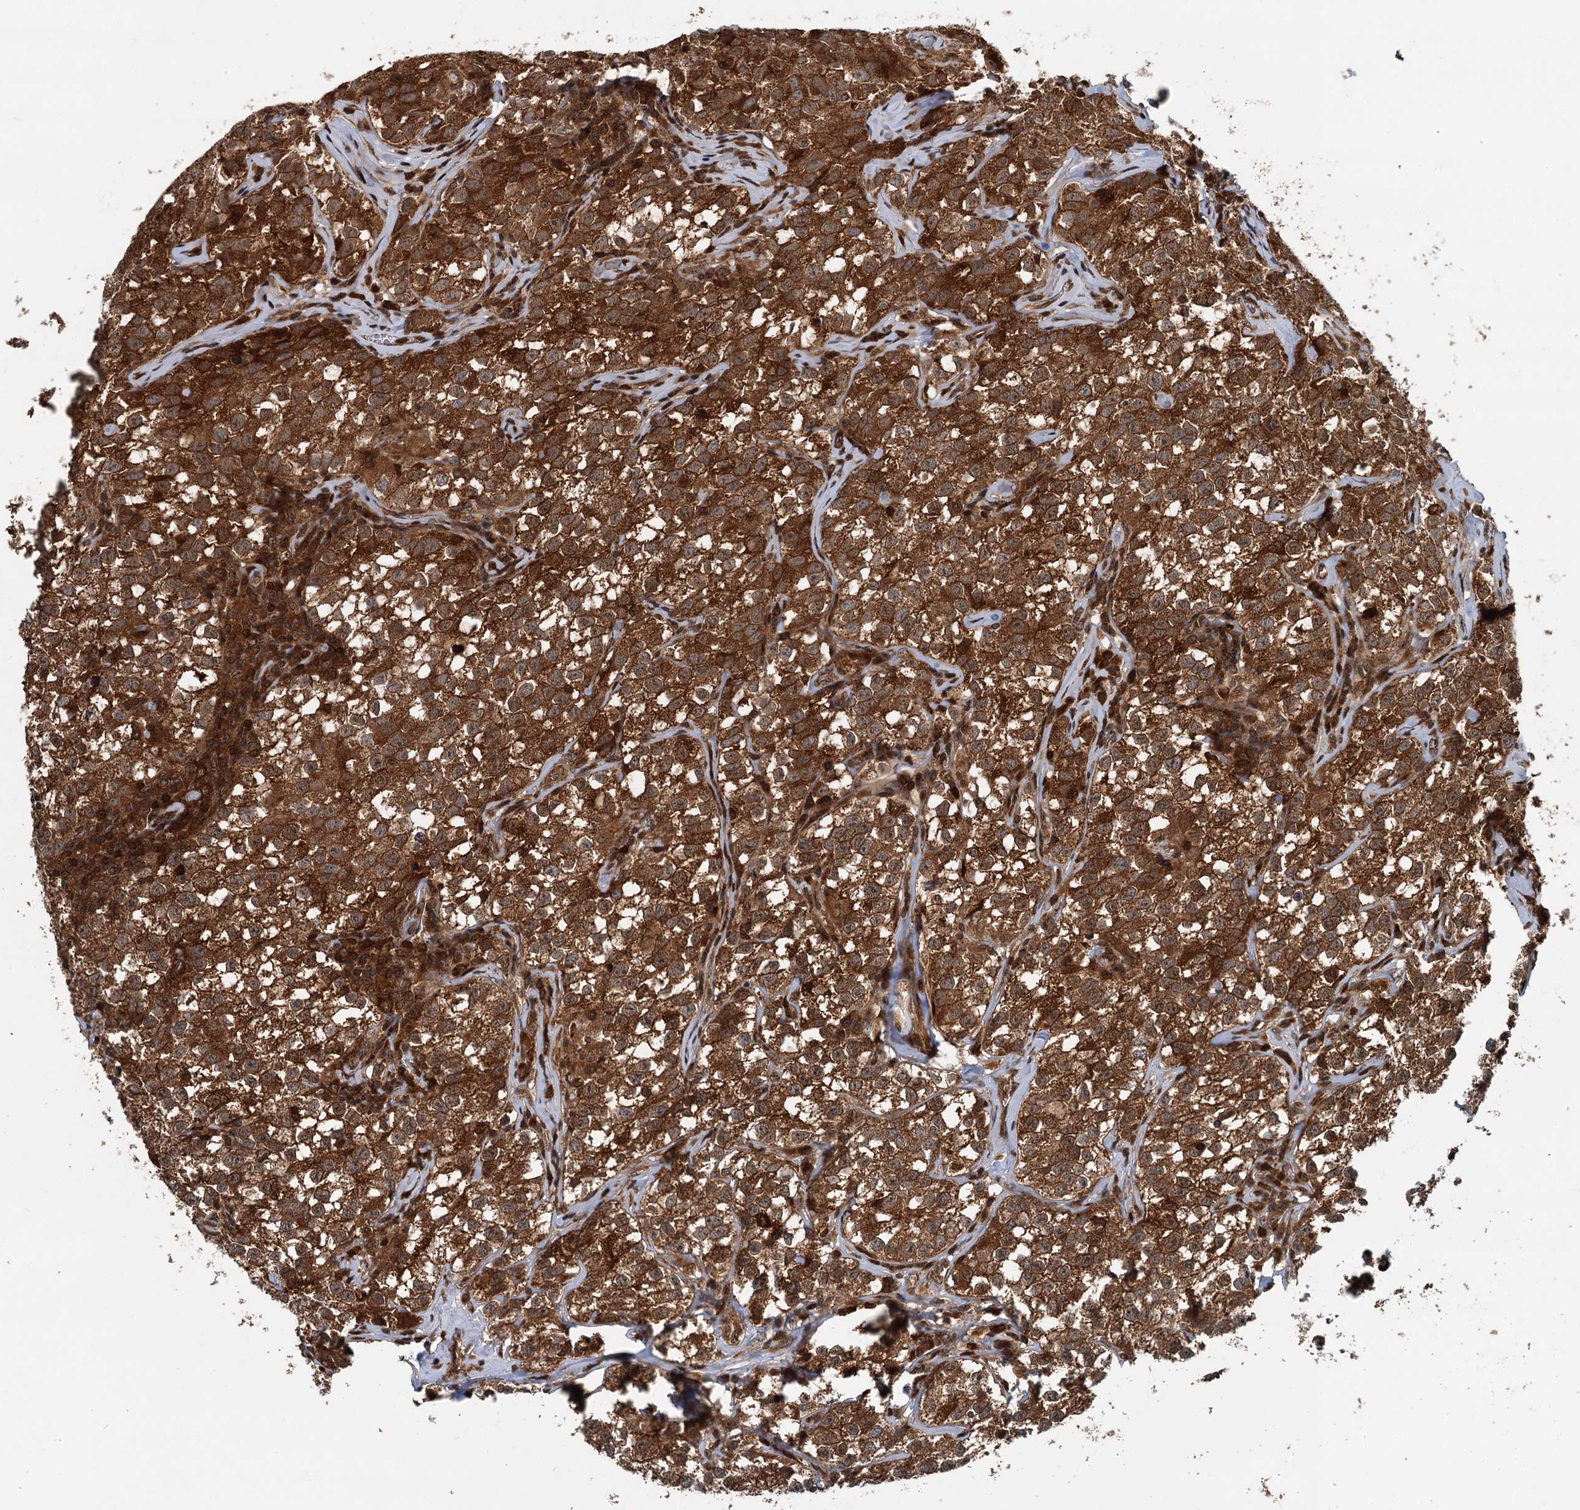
{"staining": {"intensity": "strong", "quantity": ">75%", "location": "cytoplasmic/membranous"}, "tissue": "testis cancer", "cell_type": "Tumor cells", "image_type": "cancer", "snomed": [{"axis": "morphology", "description": "Seminoma, NOS"}, {"axis": "morphology", "description": "Carcinoma, Embryonal, NOS"}, {"axis": "topography", "description": "Testis"}], "caption": "A high-resolution micrograph shows IHC staining of testis embryonal carcinoma, which demonstrates strong cytoplasmic/membranous positivity in about >75% of tumor cells.", "gene": "STUB1", "patient": {"sex": "male", "age": 43}}